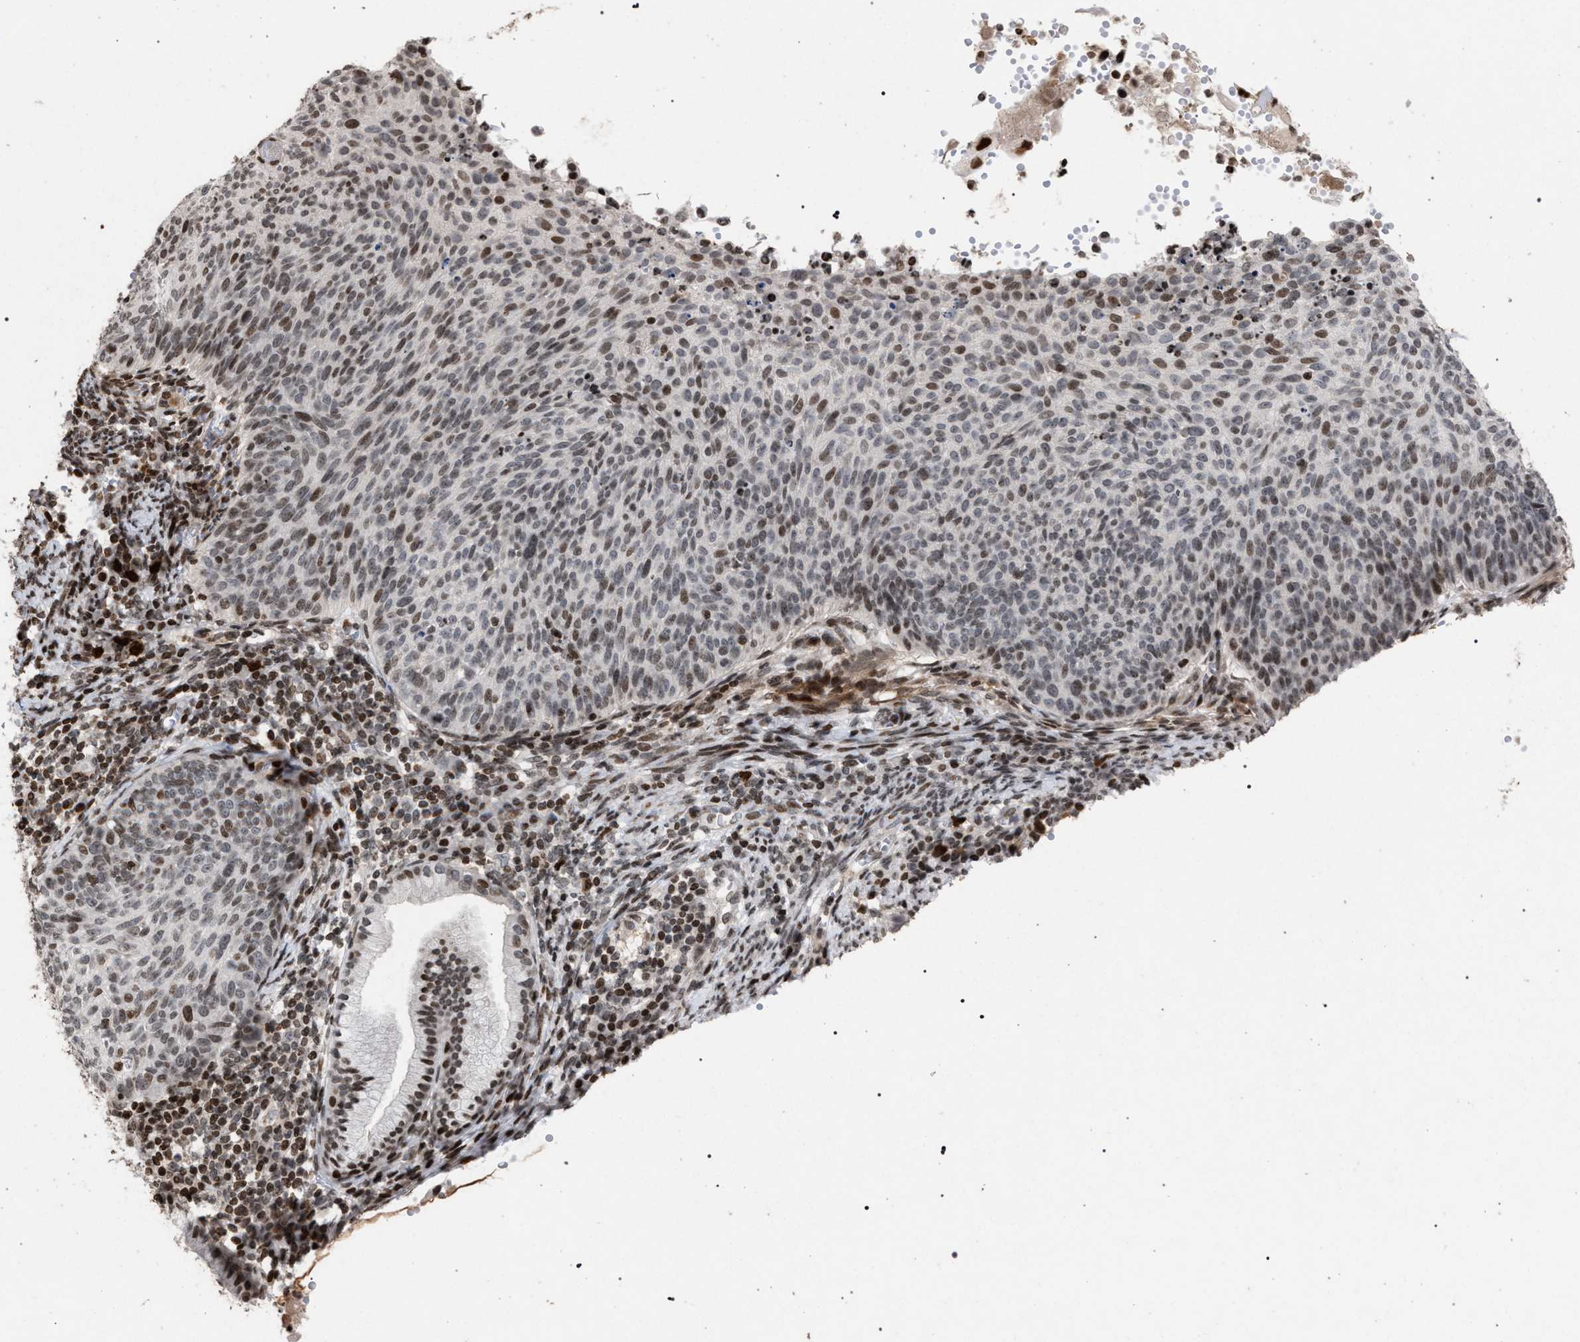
{"staining": {"intensity": "moderate", "quantity": "25%-75%", "location": "nuclear"}, "tissue": "cervical cancer", "cell_type": "Tumor cells", "image_type": "cancer", "snomed": [{"axis": "morphology", "description": "Squamous cell carcinoma, NOS"}, {"axis": "topography", "description": "Cervix"}], "caption": "Brown immunohistochemical staining in human cervical cancer (squamous cell carcinoma) reveals moderate nuclear staining in approximately 25%-75% of tumor cells.", "gene": "FOXD3", "patient": {"sex": "female", "age": 70}}